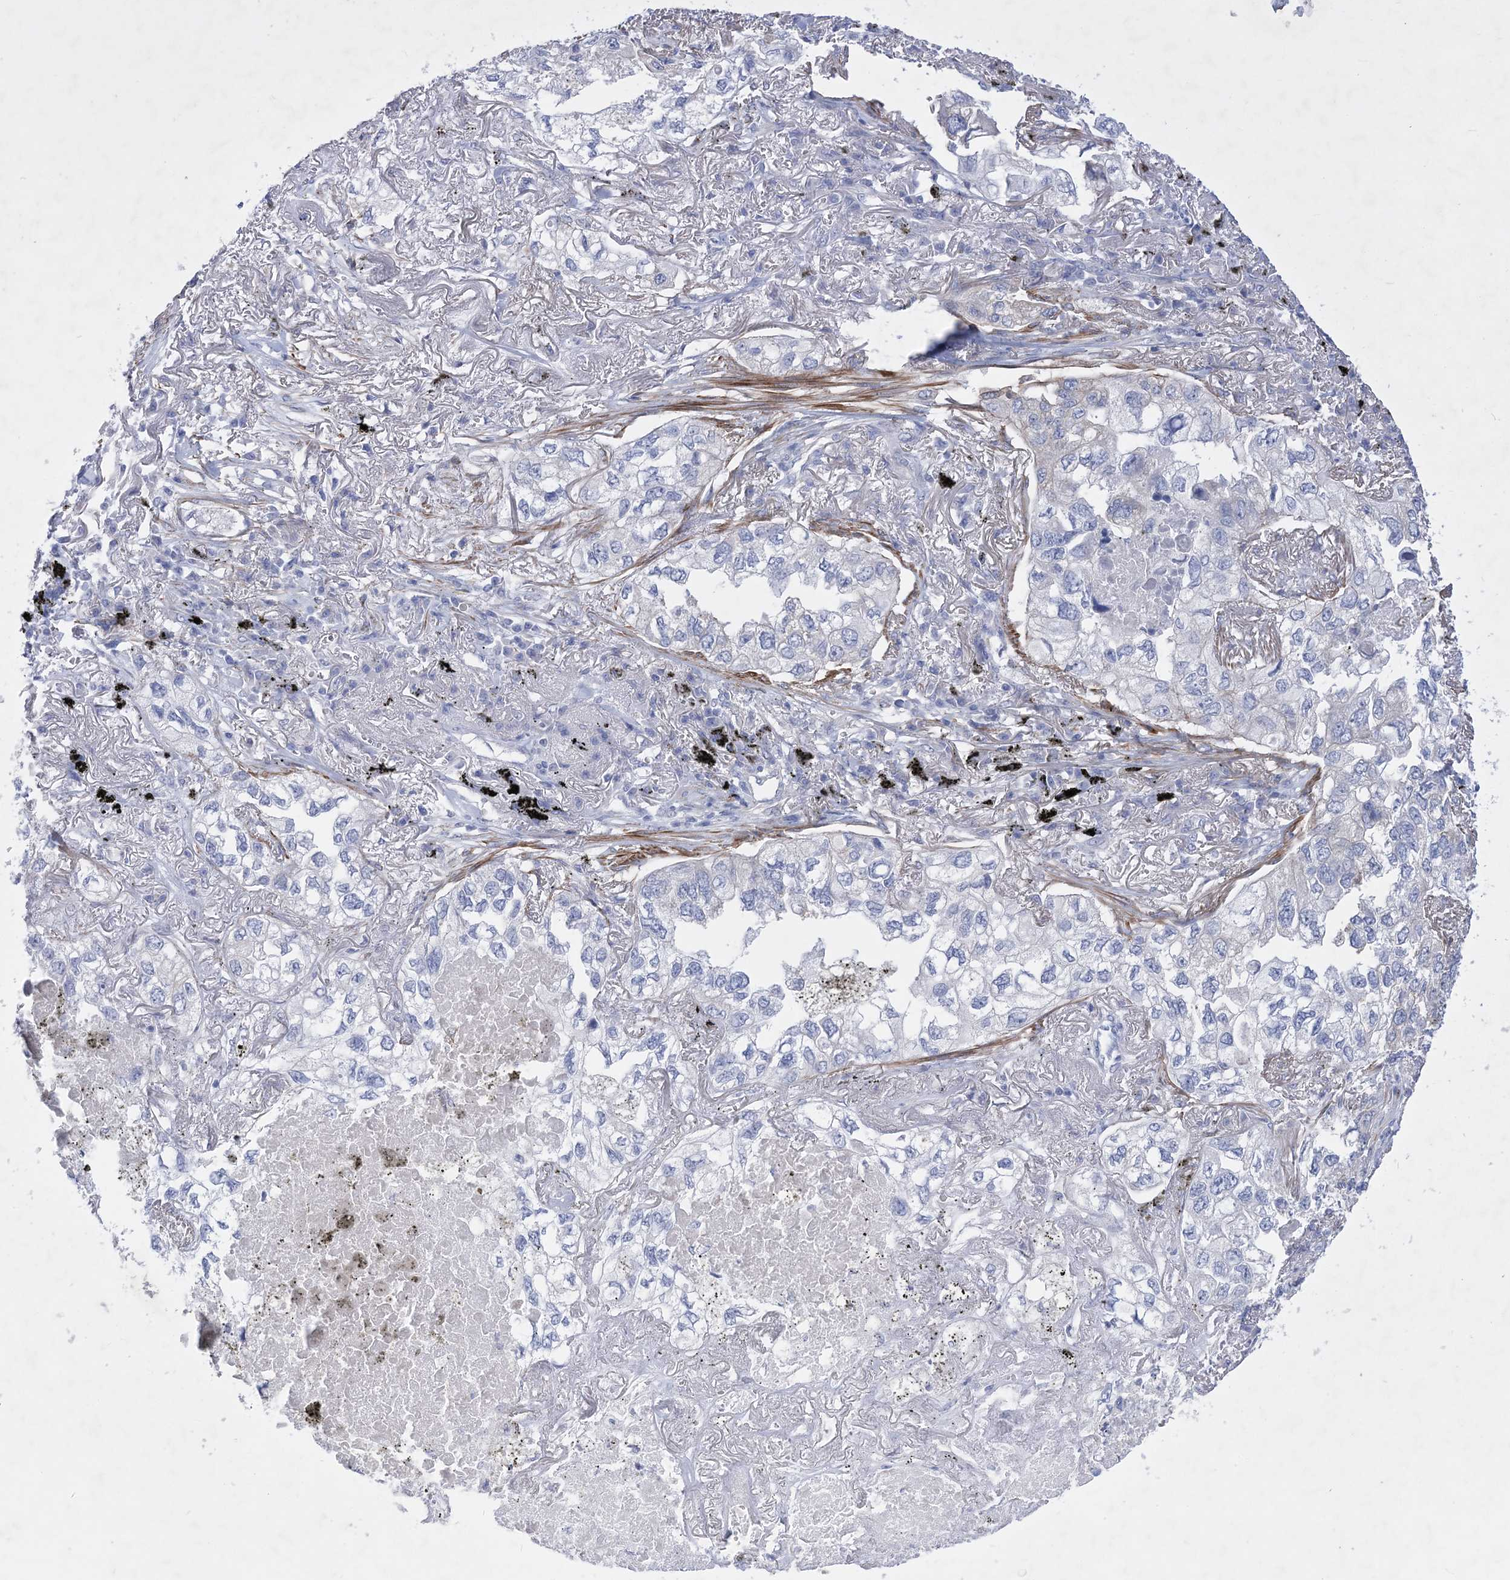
{"staining": {"intensity": "negative", "quantity": "none", "location": "none"}, "tissue": "lung cancer", "cell_type": "Tumor cells", "image_type": "cancer", "snomed": [{"axis": "morphology", "description": "Adenocarcinoma, NOS"}, {"axis": "topography", "description": "Lung"}], "caption": "A photomicrograph of adenocarcinoma (lung) stained for a protein reveals no brown staining in tumor cells.", "gene": "WDR74", "patient": {"sex": "male", "age": 65}}